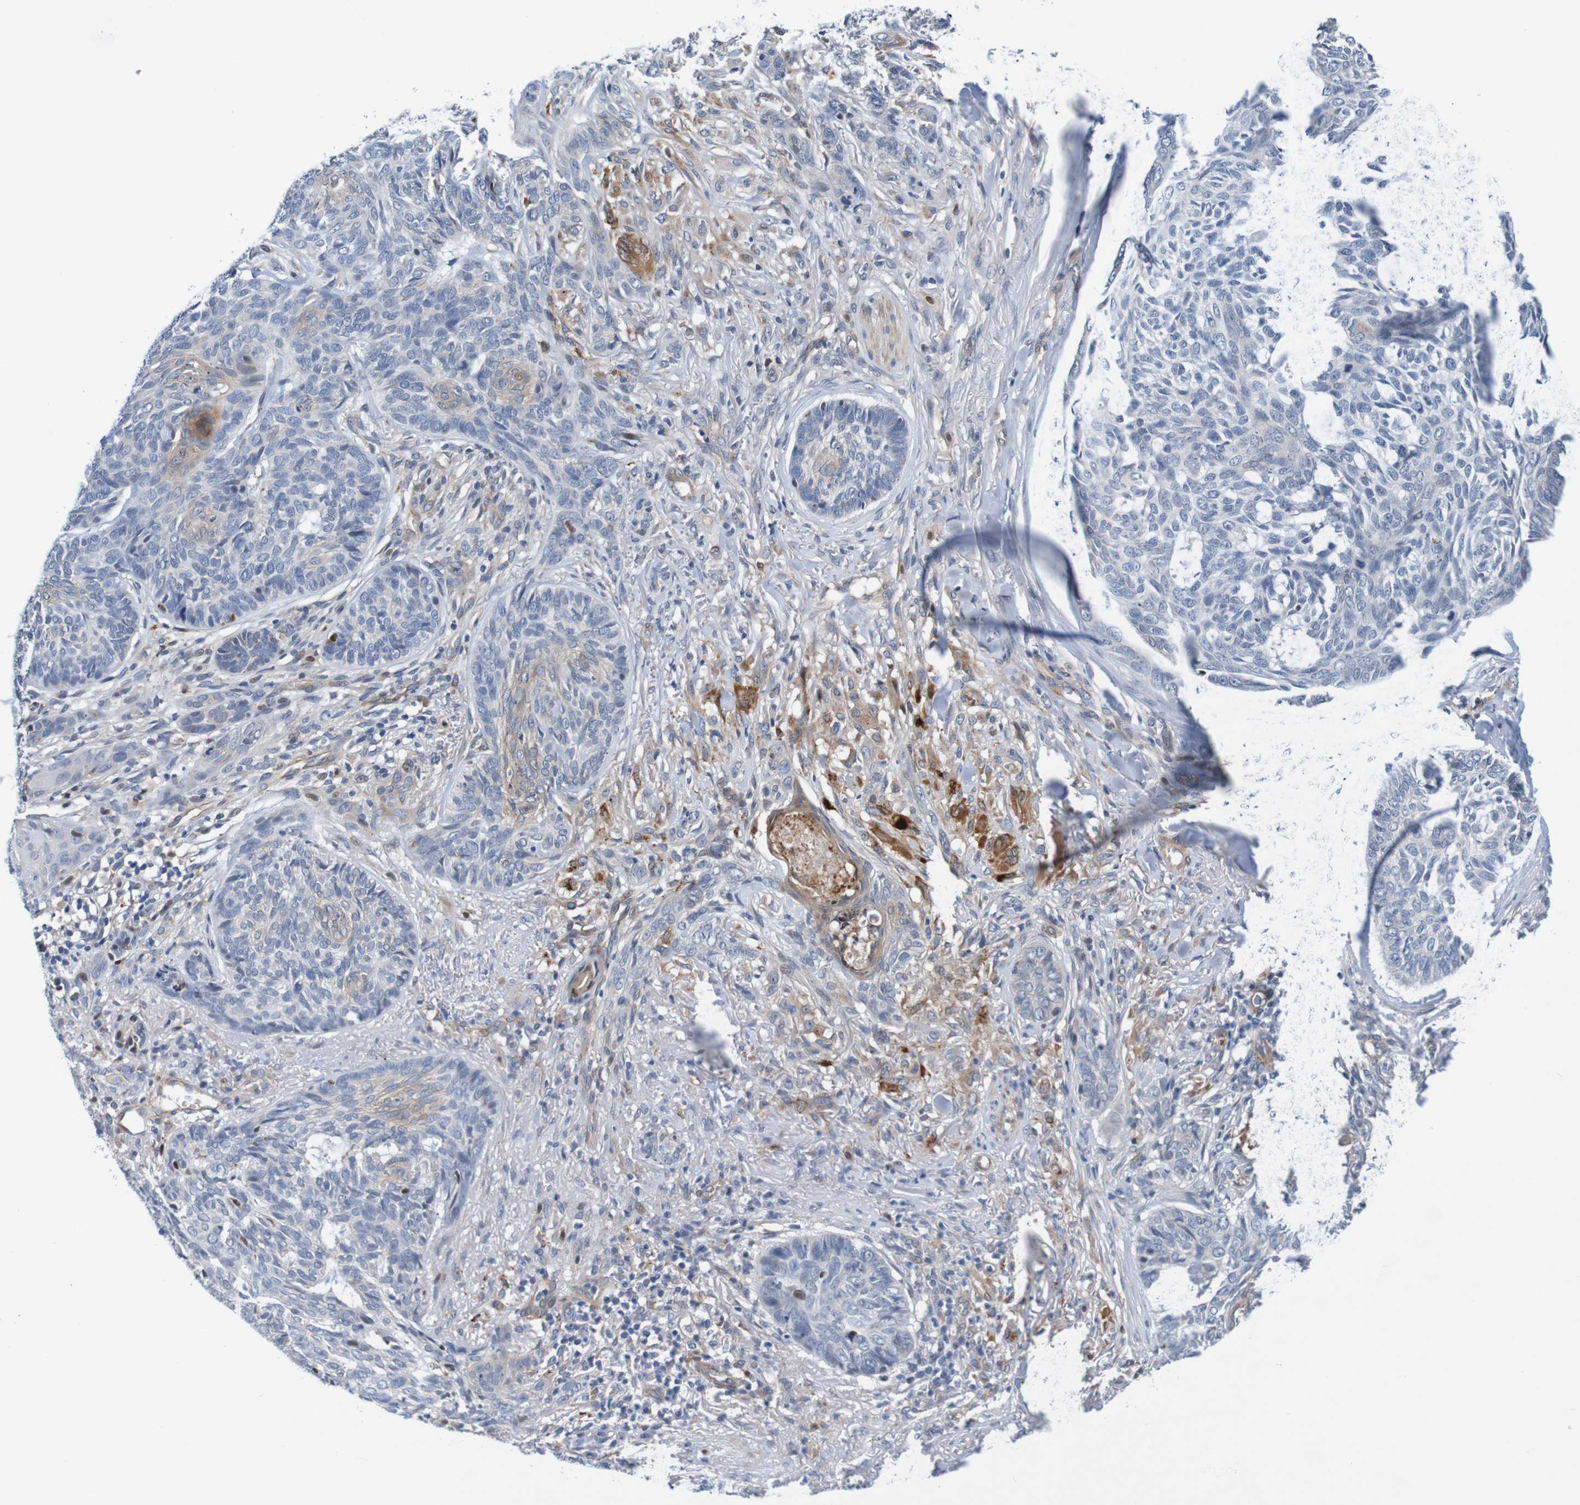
{"staining": {"intensity": "negative", "quantity": "none", "location": "none"}, "tissue": "skin cancer", "cell_type": "Tumor cells", "image_type": "cancer", "snomed": [{"axis": "morphology", "description": "Basal cell carcinoma"}, {"axis": "topography", "description": "Skin"}], "caption": "High power microscopy micrograph of an IHC histopathology image of skin cancer (basal cell carcinoma), revealing no significant staining in tumor cells.", "gene": "CPED1", "patient": {"sex": "male", "age": 43}}